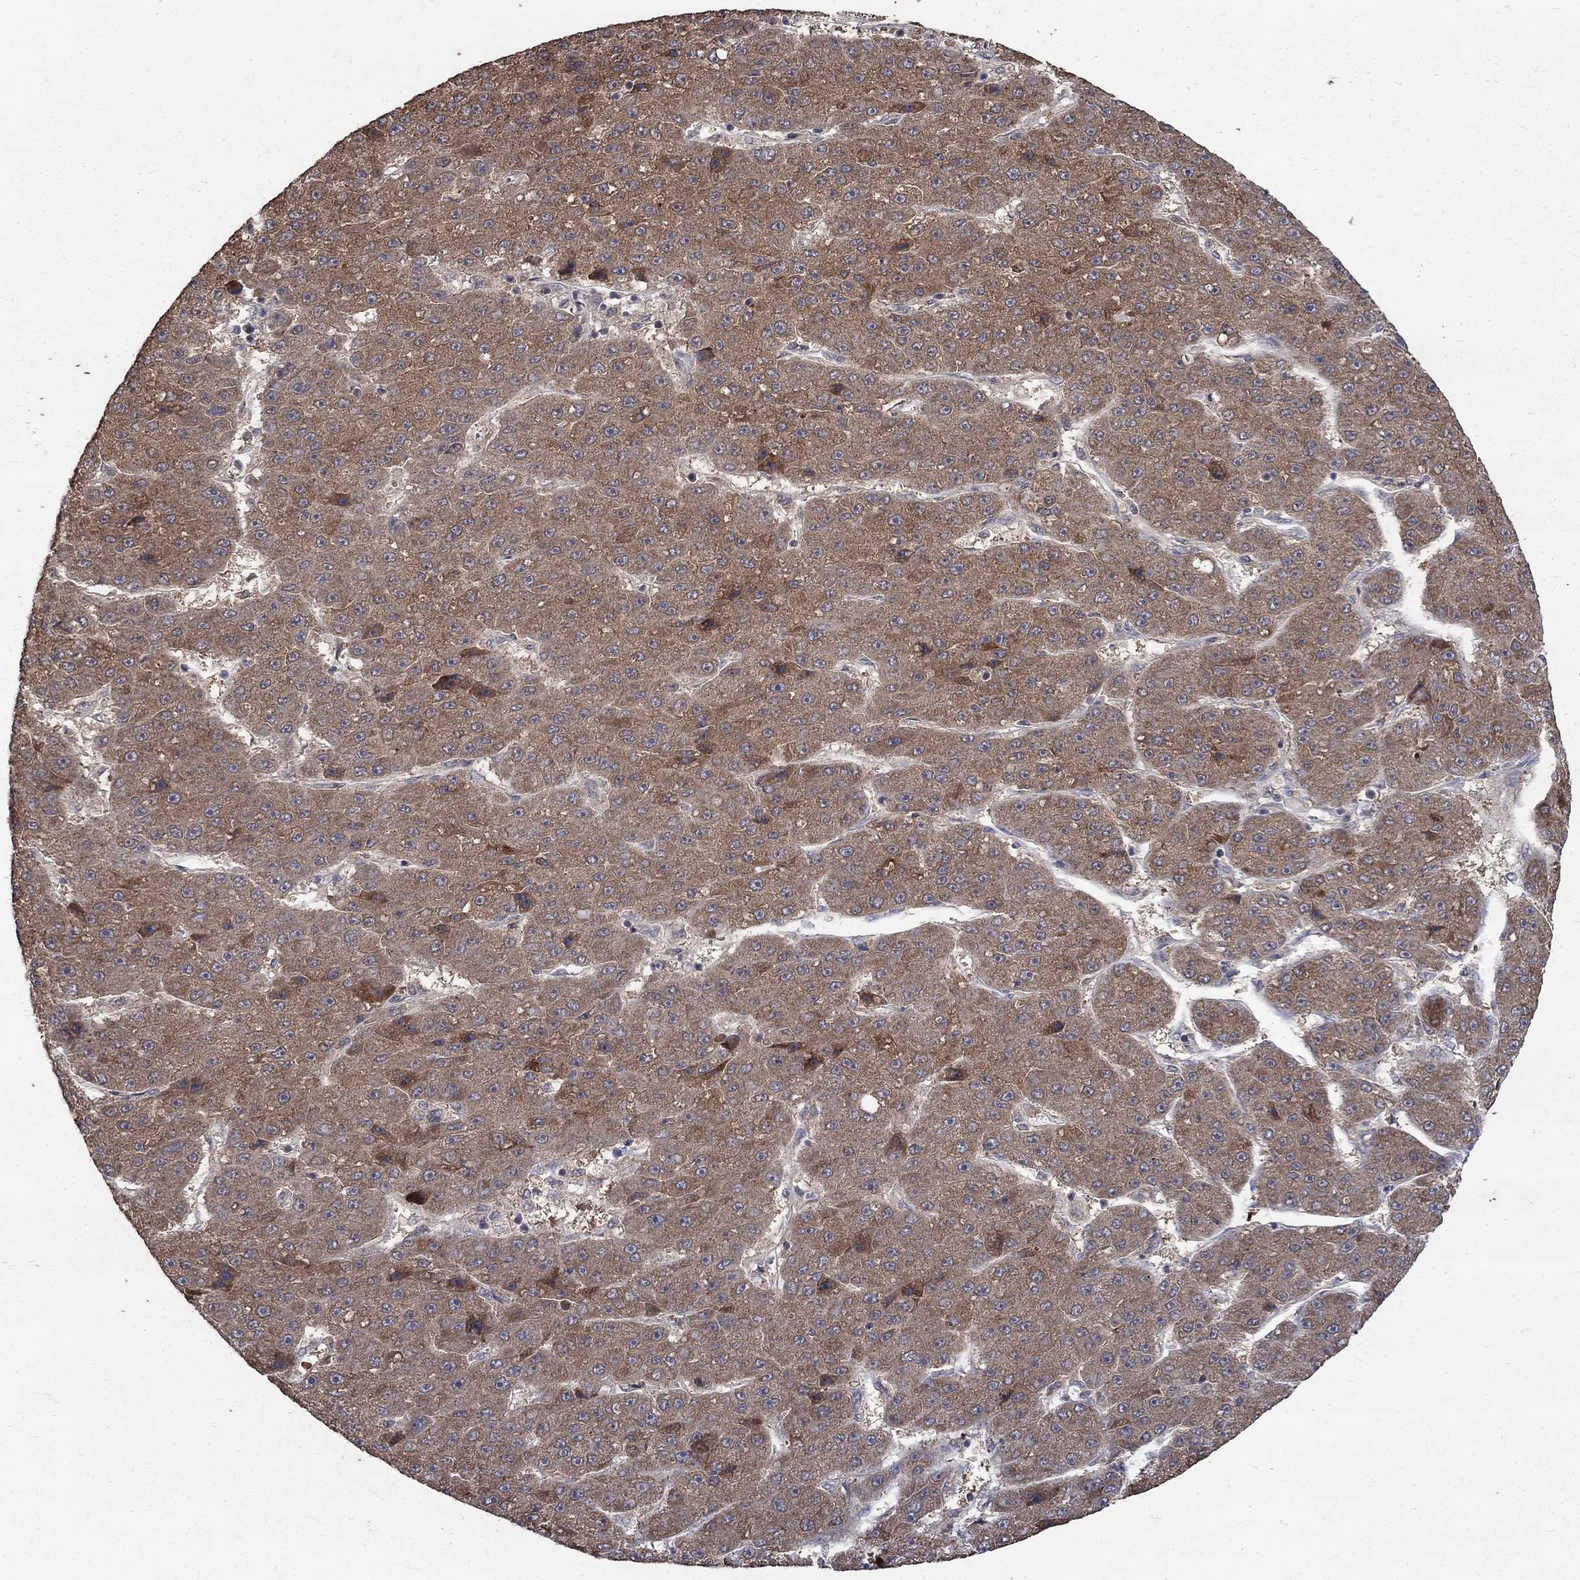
{"staining": {"intensity": "weak", "quantity": ">75%", "location": "cytoplasmic/membranous"}, "tissue": "liver cancer", "cell_type": "Tumor cells", "image_type": "cancer", "snomed": [{"axis": "morphology", "description": "Carcinoma, Hepatocellular, NOS"}, {"axis": "topography", "description": "Liver"}], "caption": "High-magnification brightfield microscopy of hepatocellular carcinoma (liver) stained with DAB (3,3'-diaminobenzidine) (brown) and counterstained with hematoxylin (blue). tumor cells exhibit weak cytoplasmic/membranous expression is identified in approximately>75% of cells. Nuclei are stained in blue.", "gene": "C17orf75", "patient": {"sex": "male", "age": 67}}